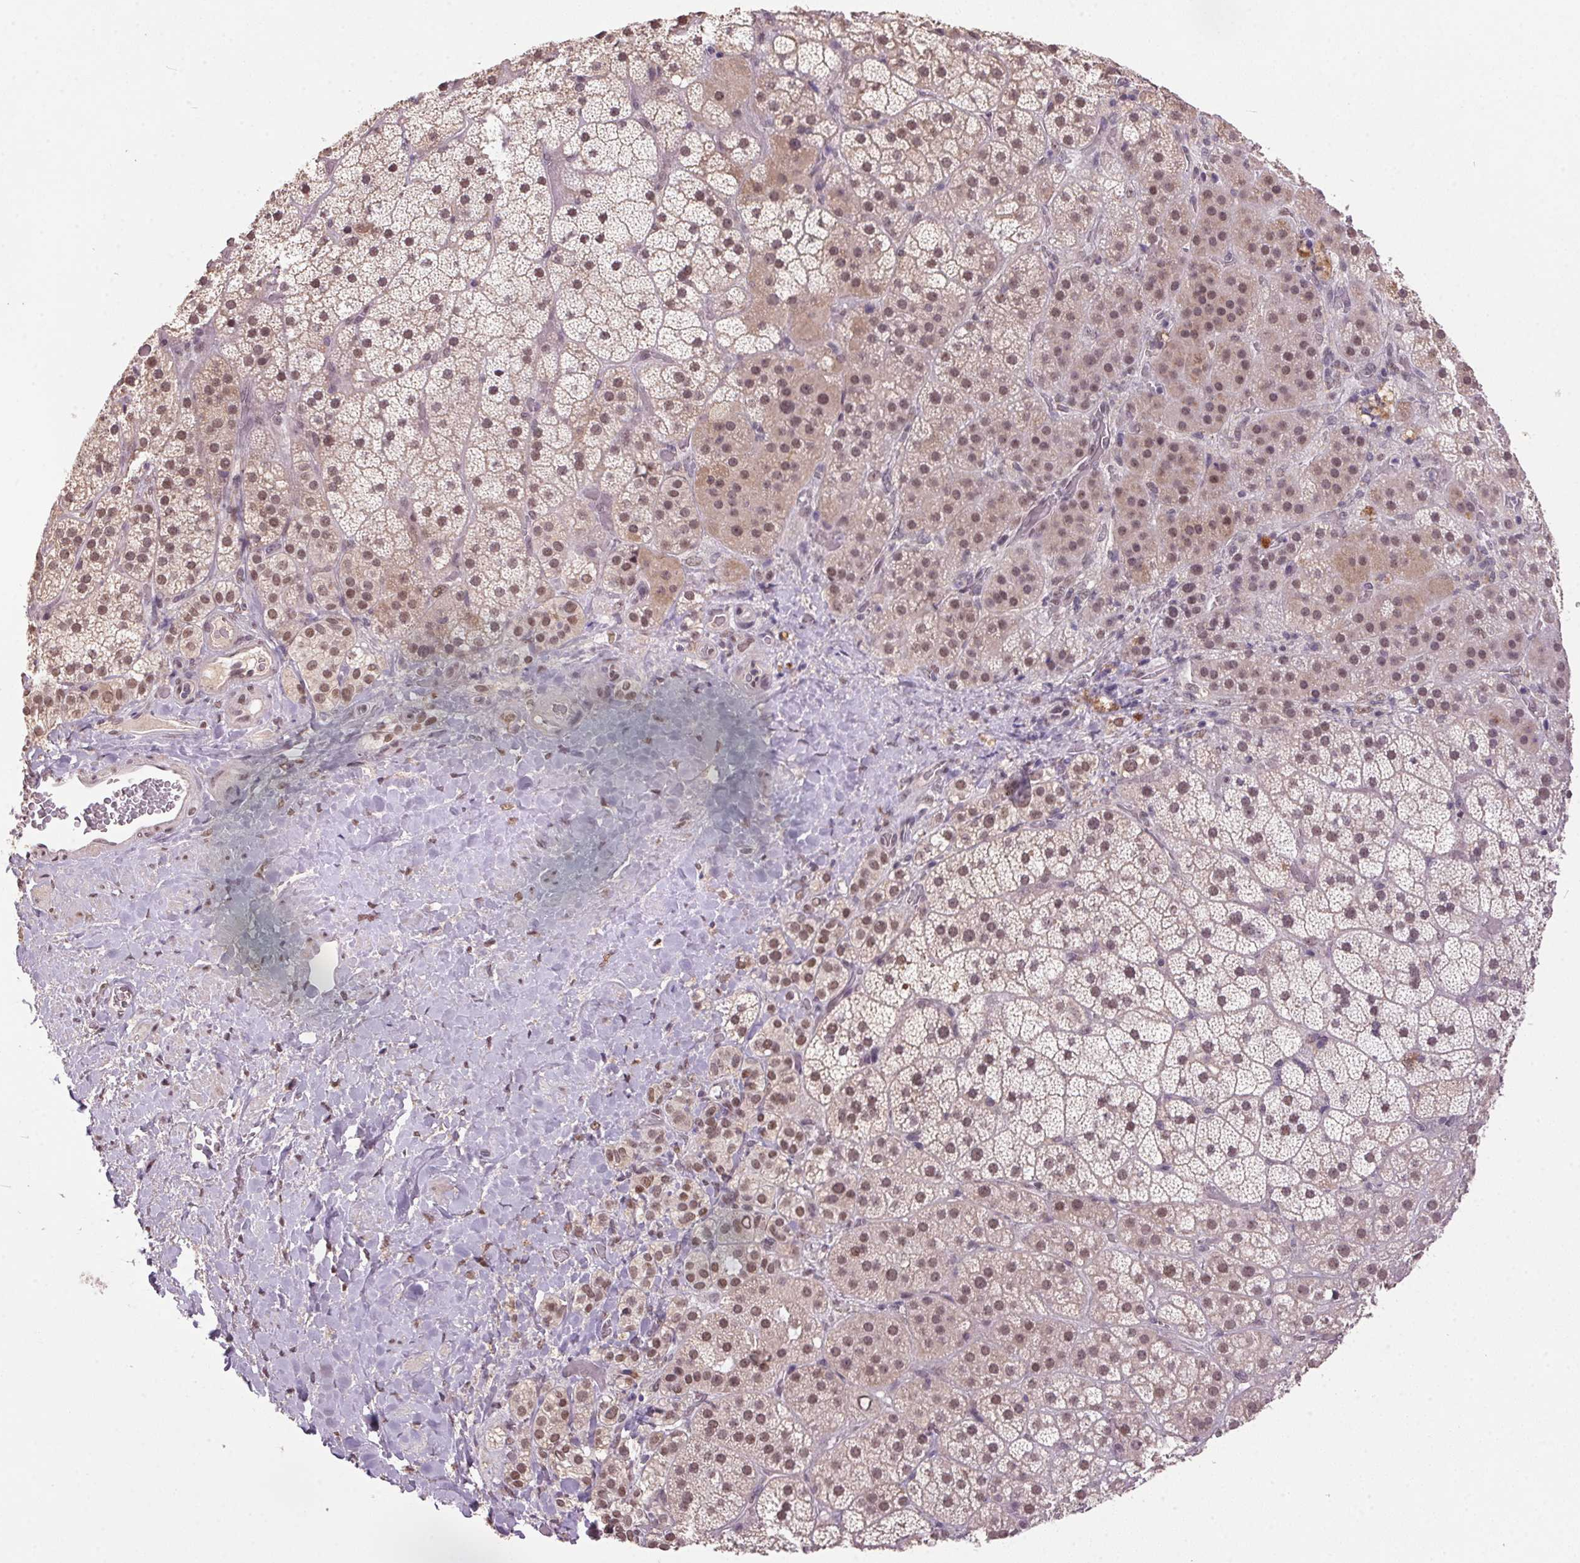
{"staining": {"intensity": "moderate", "quantity": ">75%", "location": "cytoplasmic/membranous,nuclear"}, "tissue": "adrenal gland", "cell_type": "Glandular cells", "image_type": "normal", "snomed": [{"axis": "morphology", "description": "Normal tissue, NOS"}, {"axis": "topography", "description": "Adrenal gland"}], "caption": "A photomicrograph of adrenal gland stained for a protein demonstrates moderate cytoplasmic/membranous,nuclear brown staining in glandular cells. The protein of interest is stained brown, and the nuclei are stained in blue (DAB IHC with brightfield microscopy, high magnification).", "gene": "ZBTB4", "patient": {"sex": "male", "age": 57}}